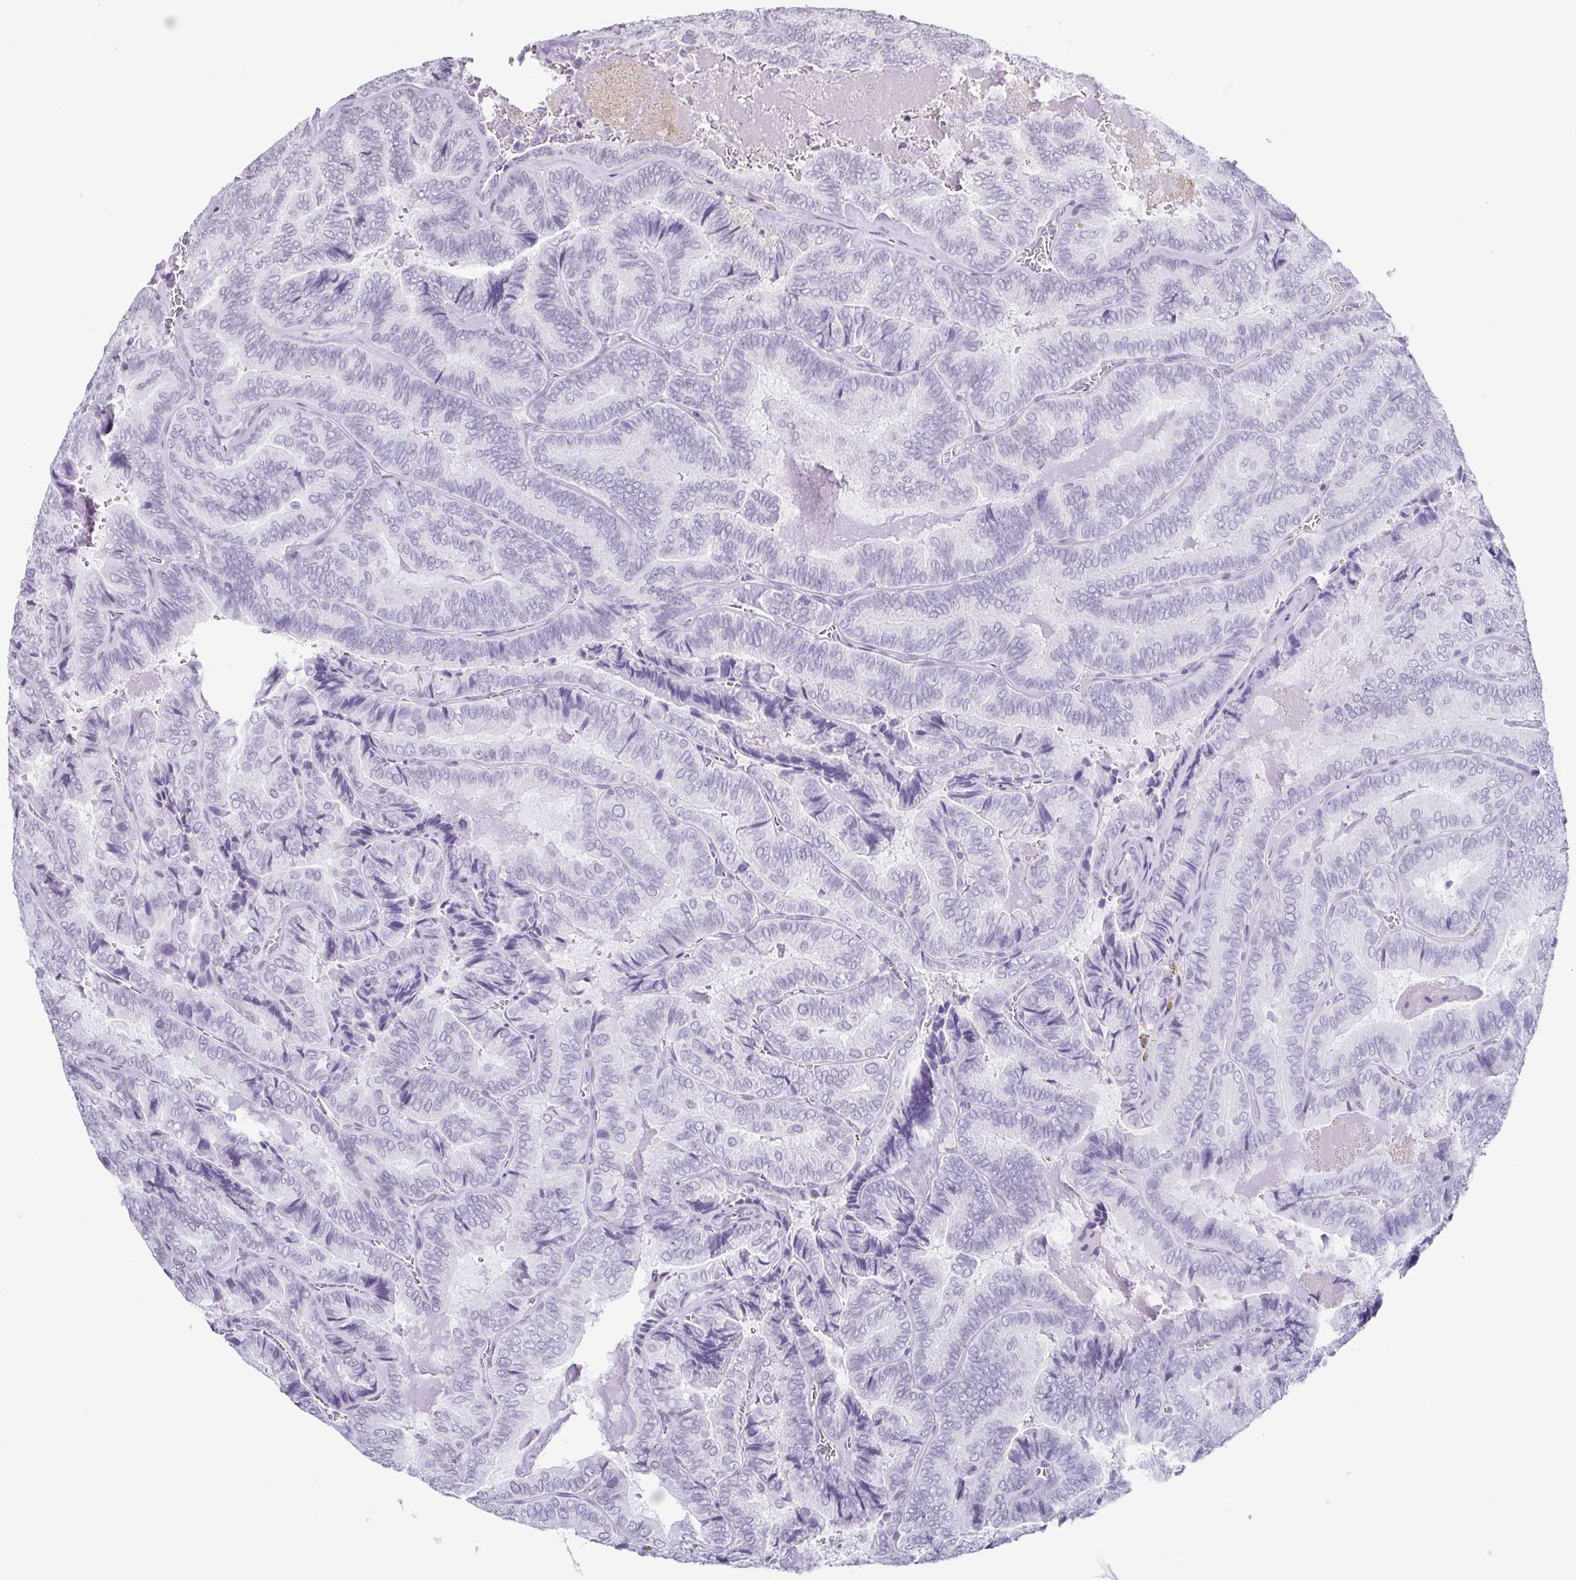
{"staining": {"intensity": "negative", "quantity": "none", "location": "none"}, "tissue": "thyroid cancer", "cell_type": "Tumor cells", "image_type": "cancer", "snomed": [{"axis": "morphology", "description": "Papillary adenocarcinoma, NOS"}, {"axis": "topography", "description": "Thyroid gland"}], "caption": "Immunohistochemistry of human thyroid cancer (papillary adenocarcinoma) displays no positivity in tumor cells. (DAB IHC visualized using brightfield microscopy, high magnification).", "gene": "VCY1B", "patient": {"sex": "female", "age": 75}}